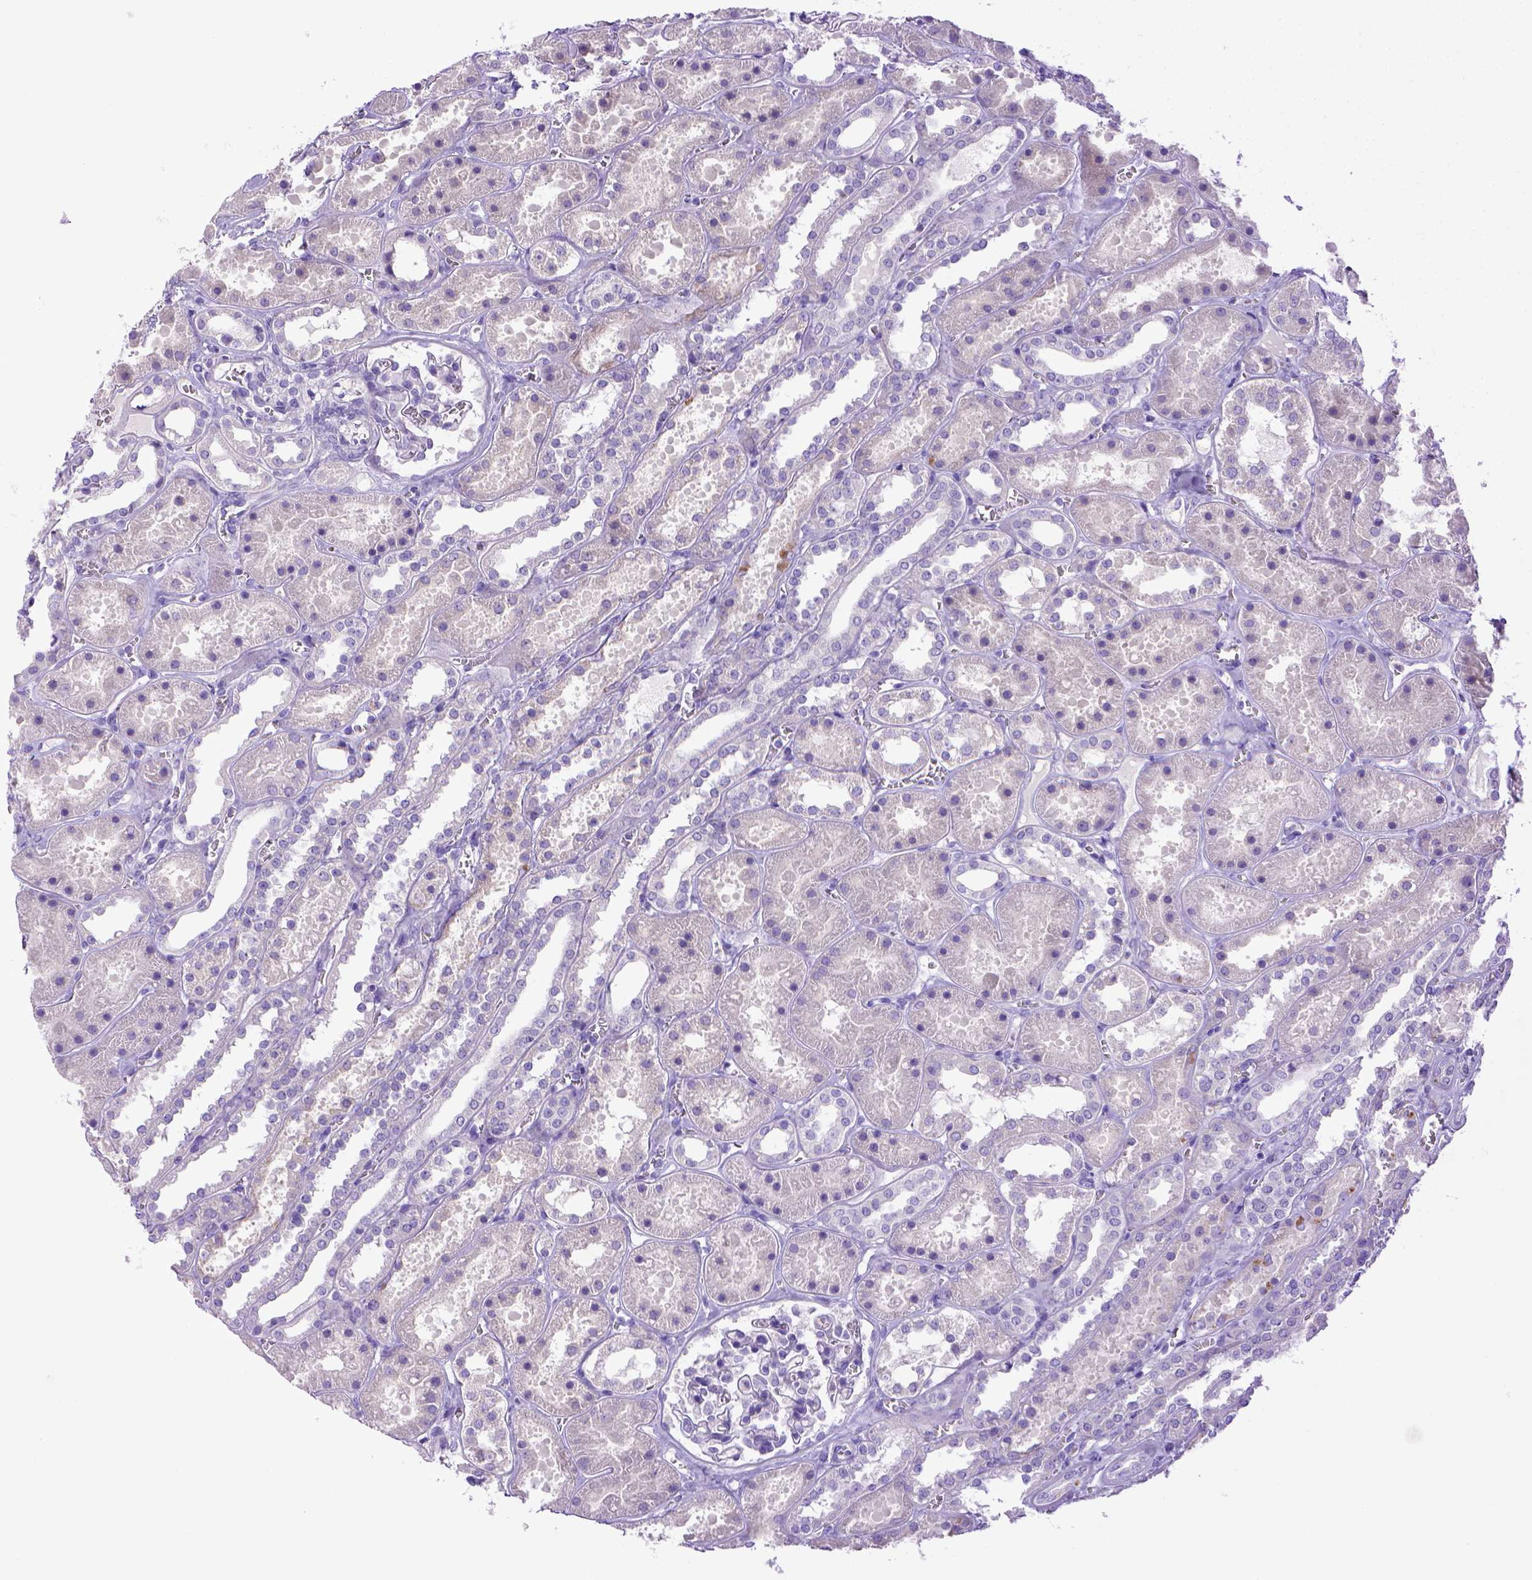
{"staining": {"intensity": "negative", "quantity": "none", "location": "none"}, "tissue": "kidney", "cell_type": "Cells in glomeruli", "image_type": "normal", "snomed": [{"axis": "morphology", "description": "Normal tissue, NOS"}, {"axis": "topography", "description": "Kidney"}], "caption": "Protein analysis of benign kidney exhibits no significant staining in cells in glomeruli.", "gene": "BAAT", "patient": {"sex": "female", "age": 41}}